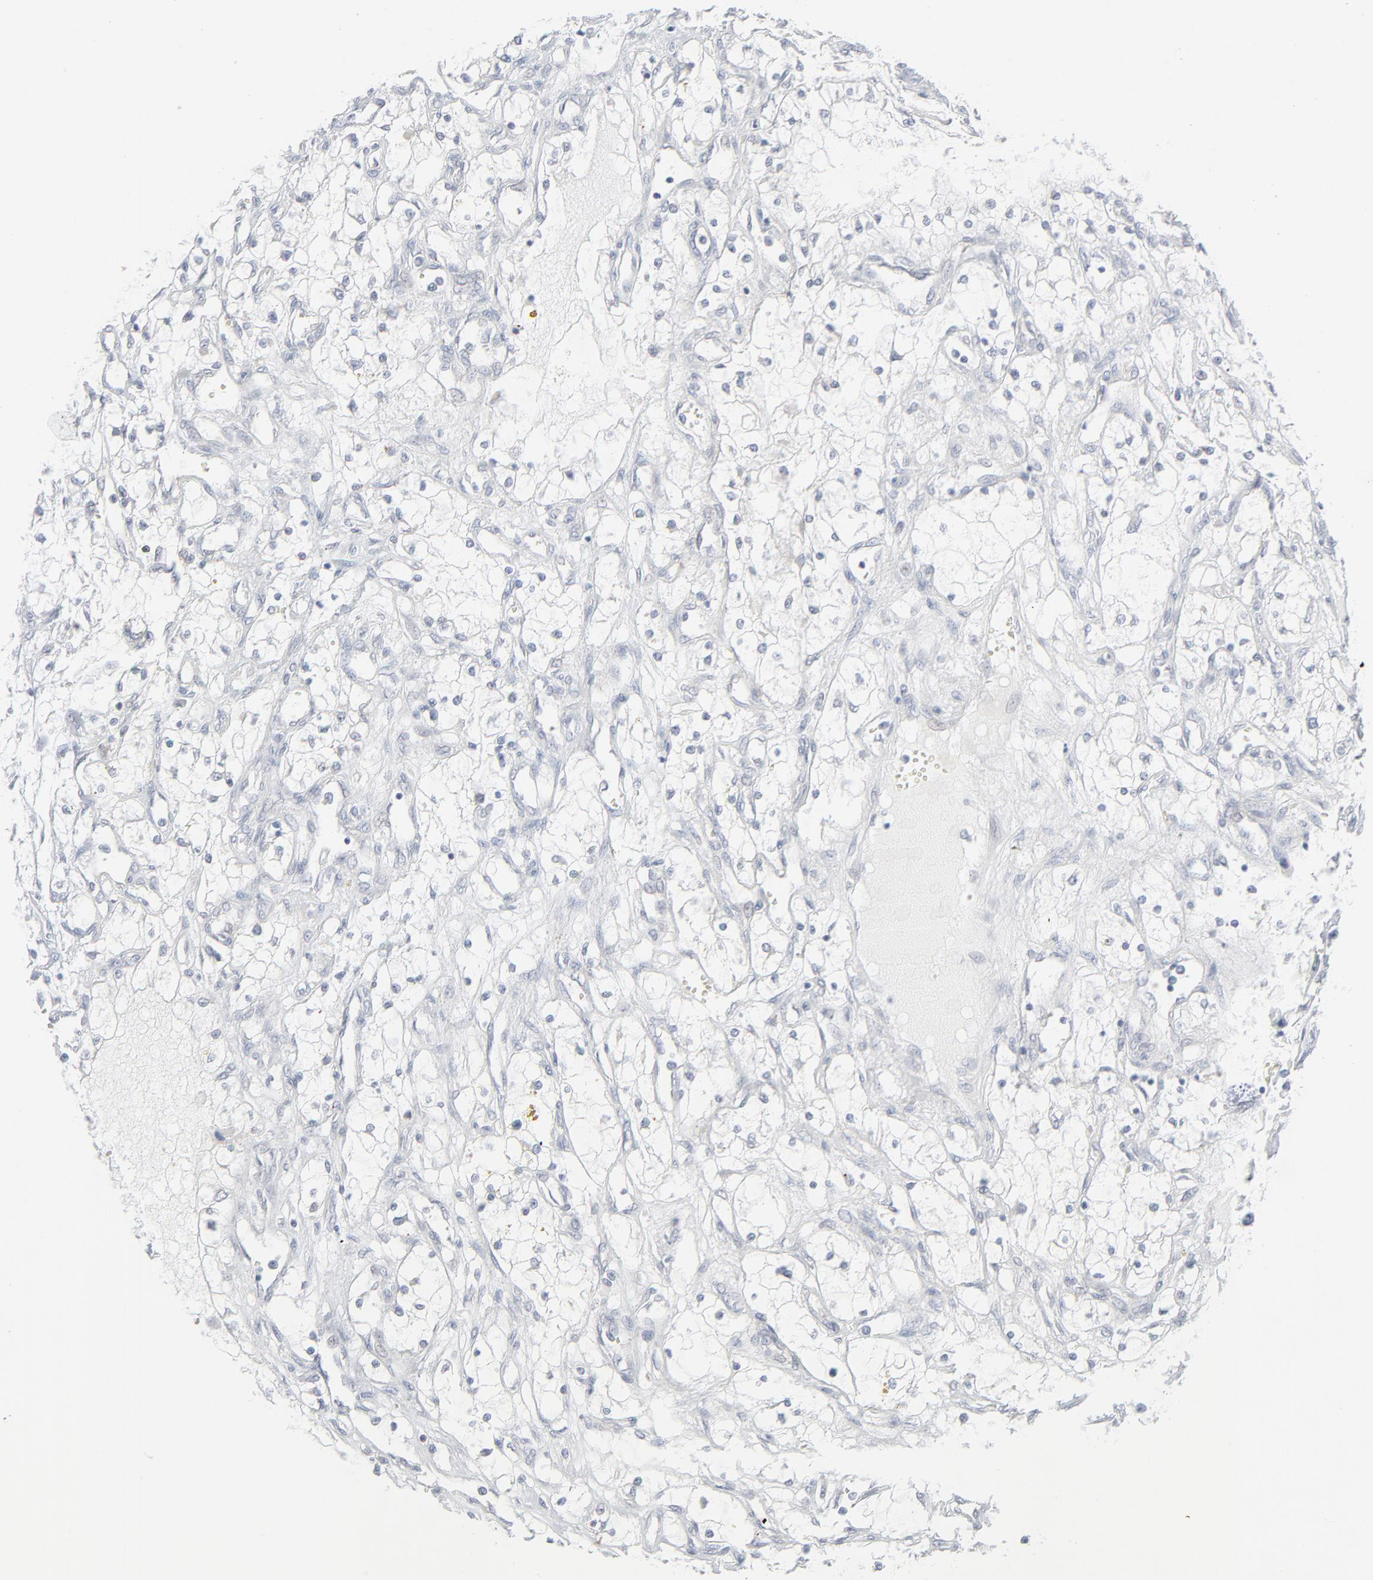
{"staining": {"intensity": "negative", "quantity": "none", "location": "none"}, "tissue": "renal cancer", "cell_type": "Tumor cells", "image_type": "cancer", "snomed": [{"axis": "morphology", "description": "Adenocarcinoma, NOS"}, {"axis": "topography", "description": "Kidney"}], "caption": "A histopathology image of renal adenocarcinoma stained for a protein shows no brown staining in tumor cells.", "gene": "KDSR", "patient": {"sex": "male", "age": 61}}